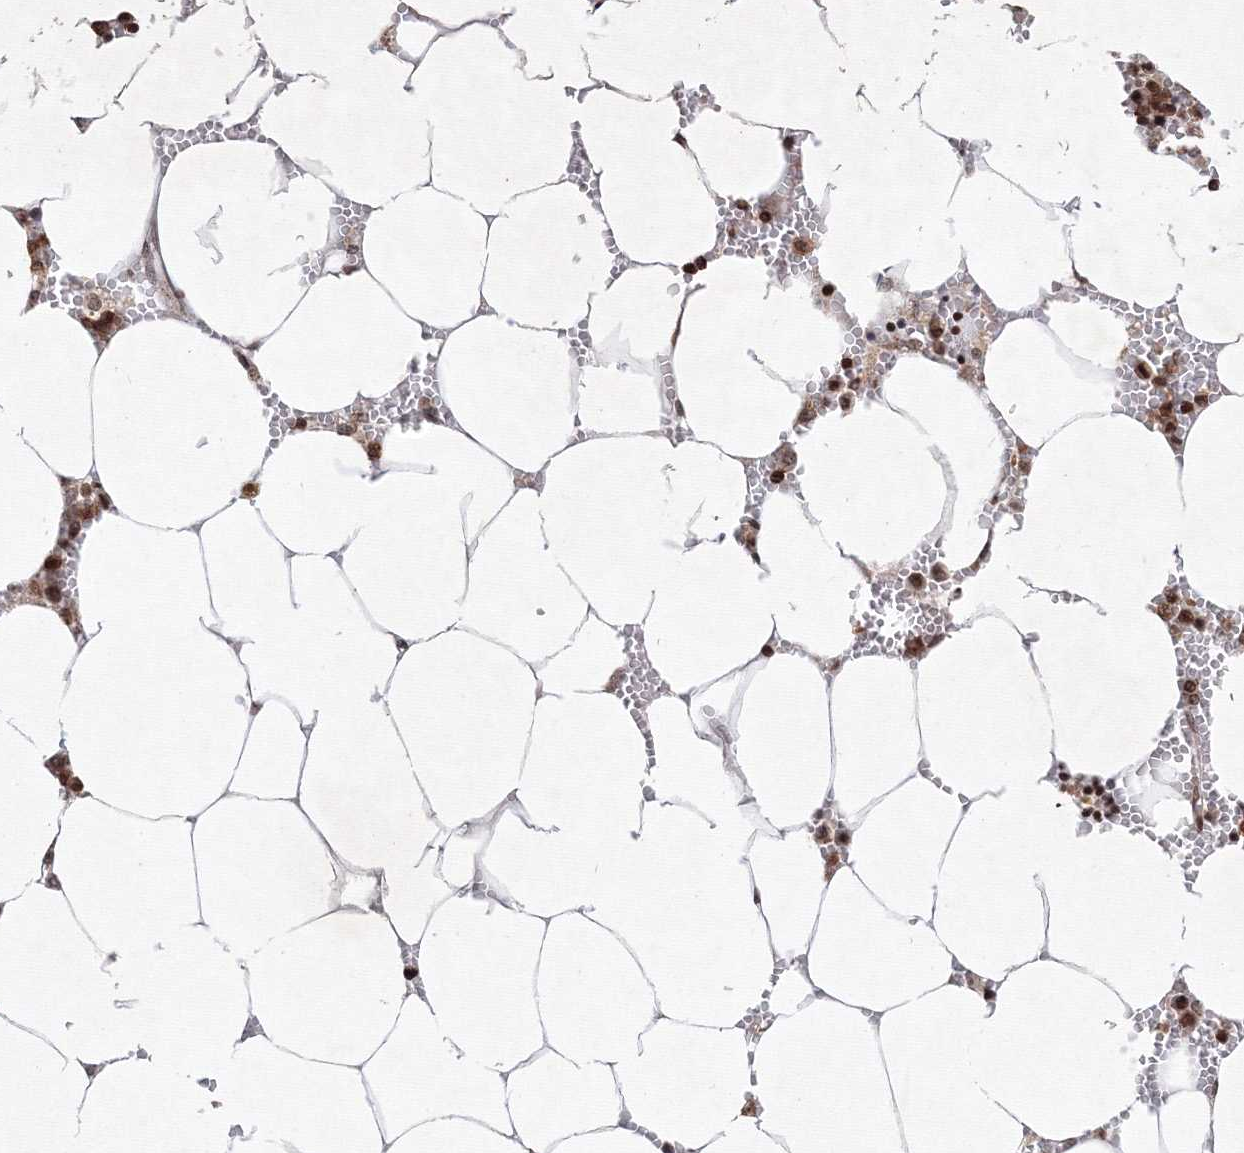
{"staining": {"intensity": "moderate", "quantity": ">75%", "location": "cytoplasmic/membranous,nuclear"}, "tissue": "bone marrow", "cell_type": "Hematopoietic cells", "image_type": "normal", "snomed": [{"axis": "morphology", "description": "Normal tissue, NOS"}, {"axis": "topography", "description": "Bone marrow"}], "caption": "Unremarkable bone marrow reveals moderate cytoplasmic/membranous,nuclear staining in about >75% of hematopoietic cells.", "gene": "MKRN2", "patient": {"sex": "male", "age": 70}}